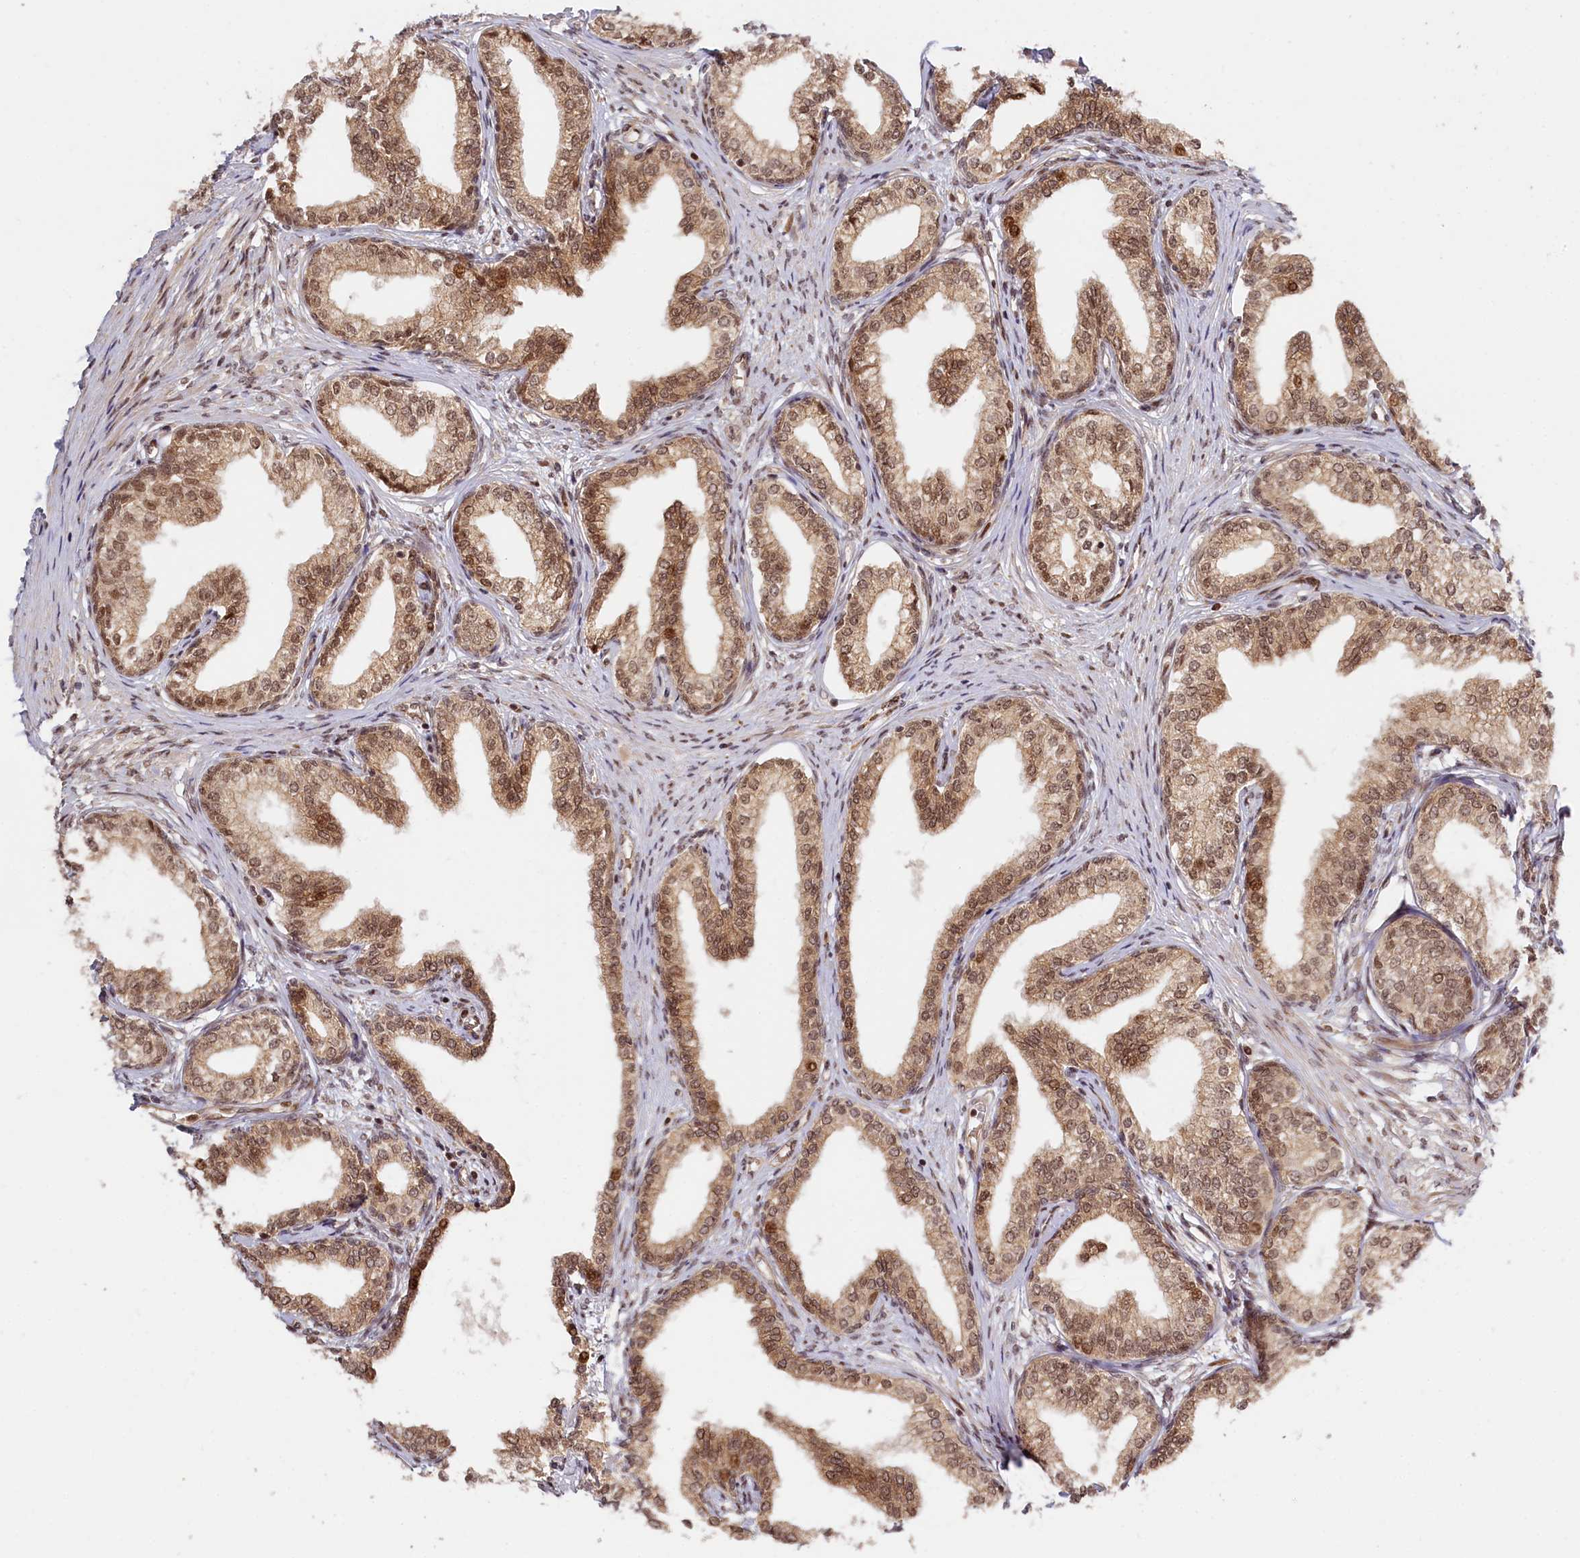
{"staining": {"intensity": "moderate", "quantity": ">75%", "location": "cytoplasmic/membranous,nuclear"}, "tissue": "prostate cancer", "cell_type": "Tumor cells", "image_type": "cancer", "snomed": [{"axis": "morphology", "description": "Adenocarcinoma, High grade"}, {"axis": "topography", "description": "Prostate"}], "caption": "The immunohistochemical stain labels moderate cytoplasmic/membranous and nuclear staining in tumor cells of prostate cancer (adenocarcinoma (high-grade)) tissue.", "gene": "ANKRD24", "patient": {"sex": "male", "age": 63}}